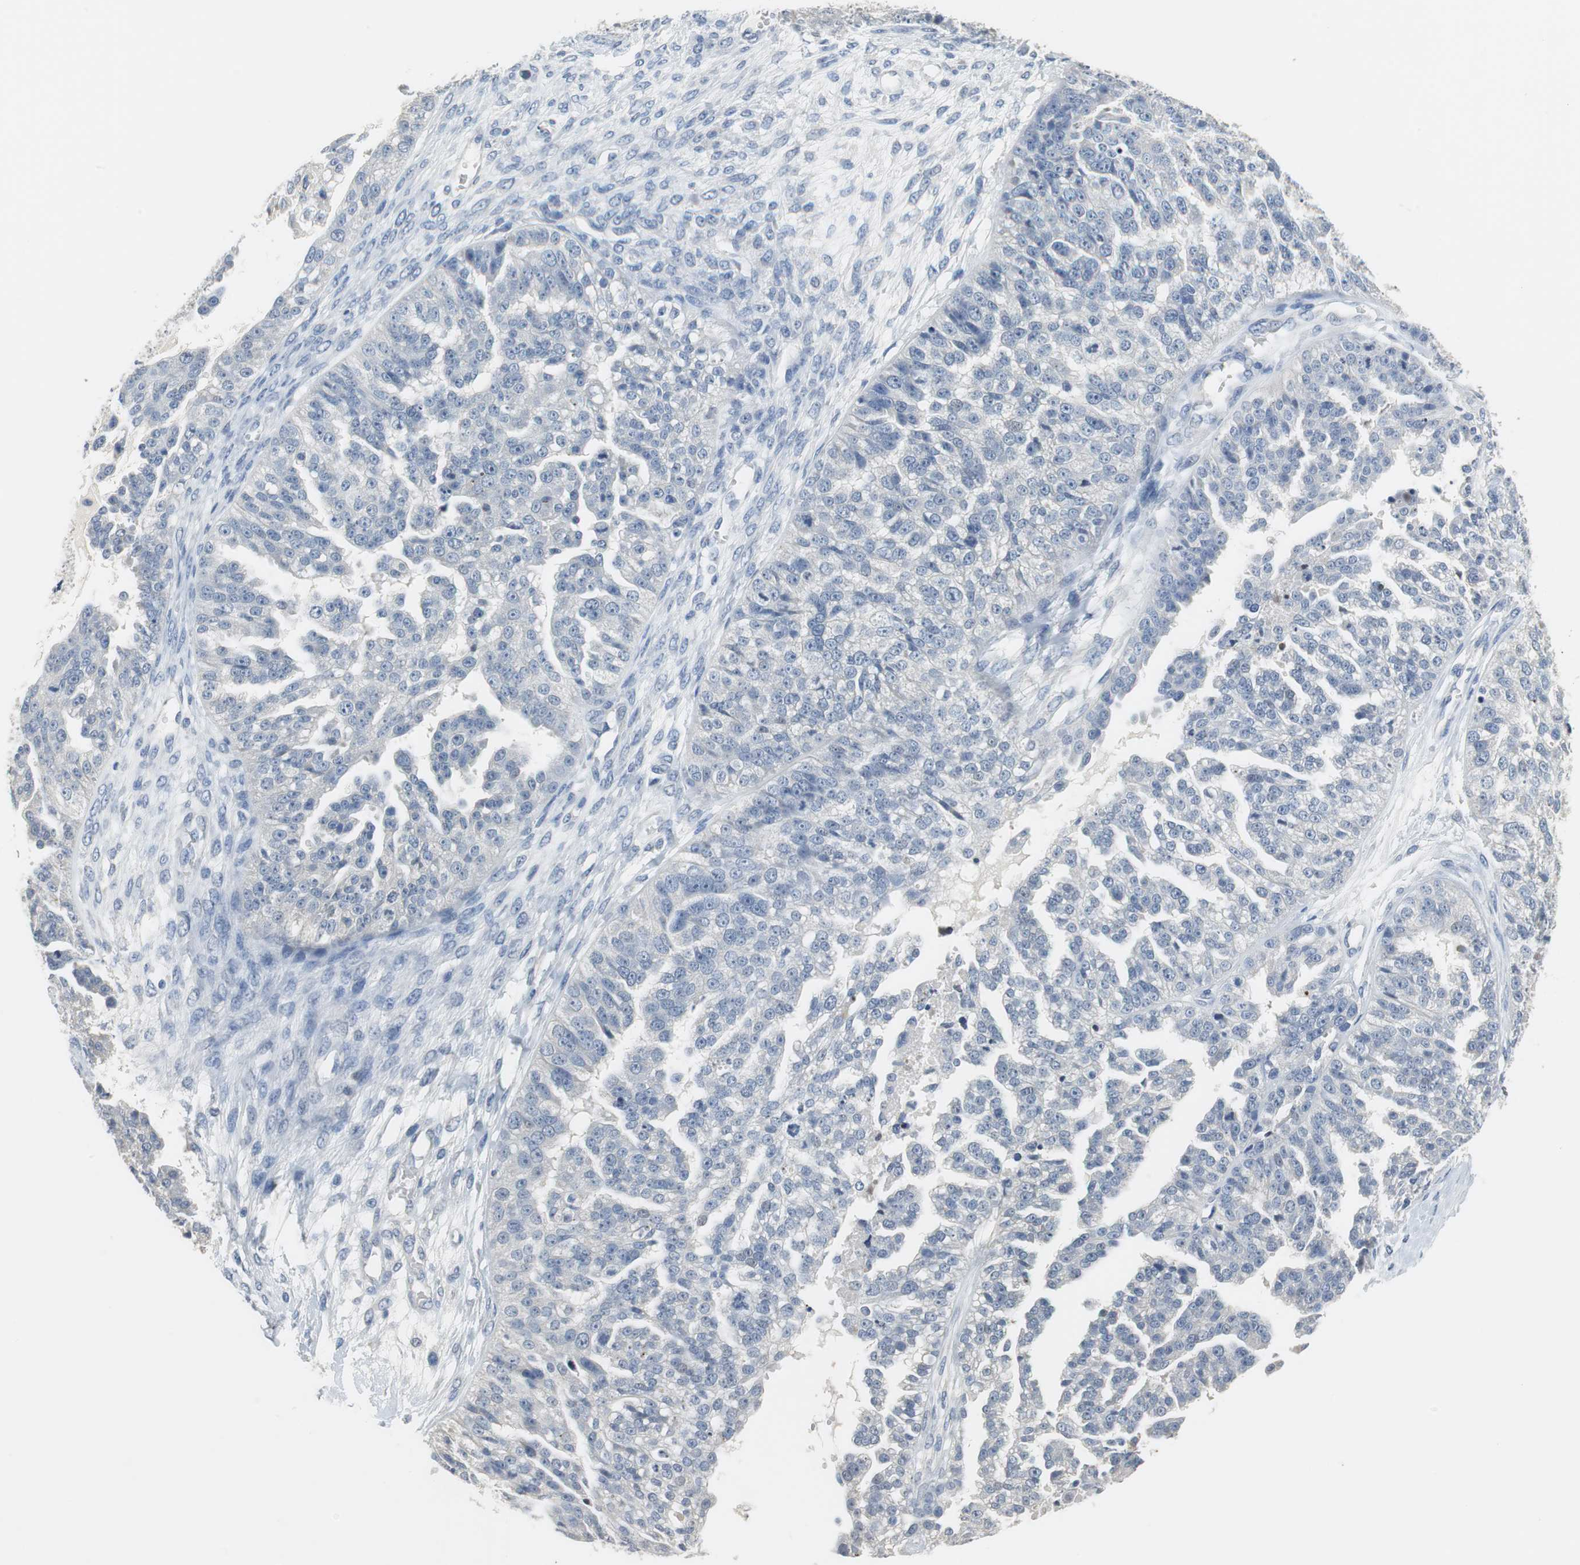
{"staining": {"intensity": "negative", "quantity": "none", "location": "none"}, "tissue": "ovarian cancer", "cell_type": "Tumor cells", "image_type": "cancer", "snomed": [{"axis": "morphology", "description": "Carcinoma, NOS"}, {"axis": "topography", "description": "Soft tissue"}, {"axis": "topography", "description": "Ovary"}], "caption": "Immunohistochemistry histopathology image of ovarian cancer stained for a protein (brown), which reveals no staining in tumor cells.", "gene": "MUC7", "patient": {"sex": "female", "age": 54}}